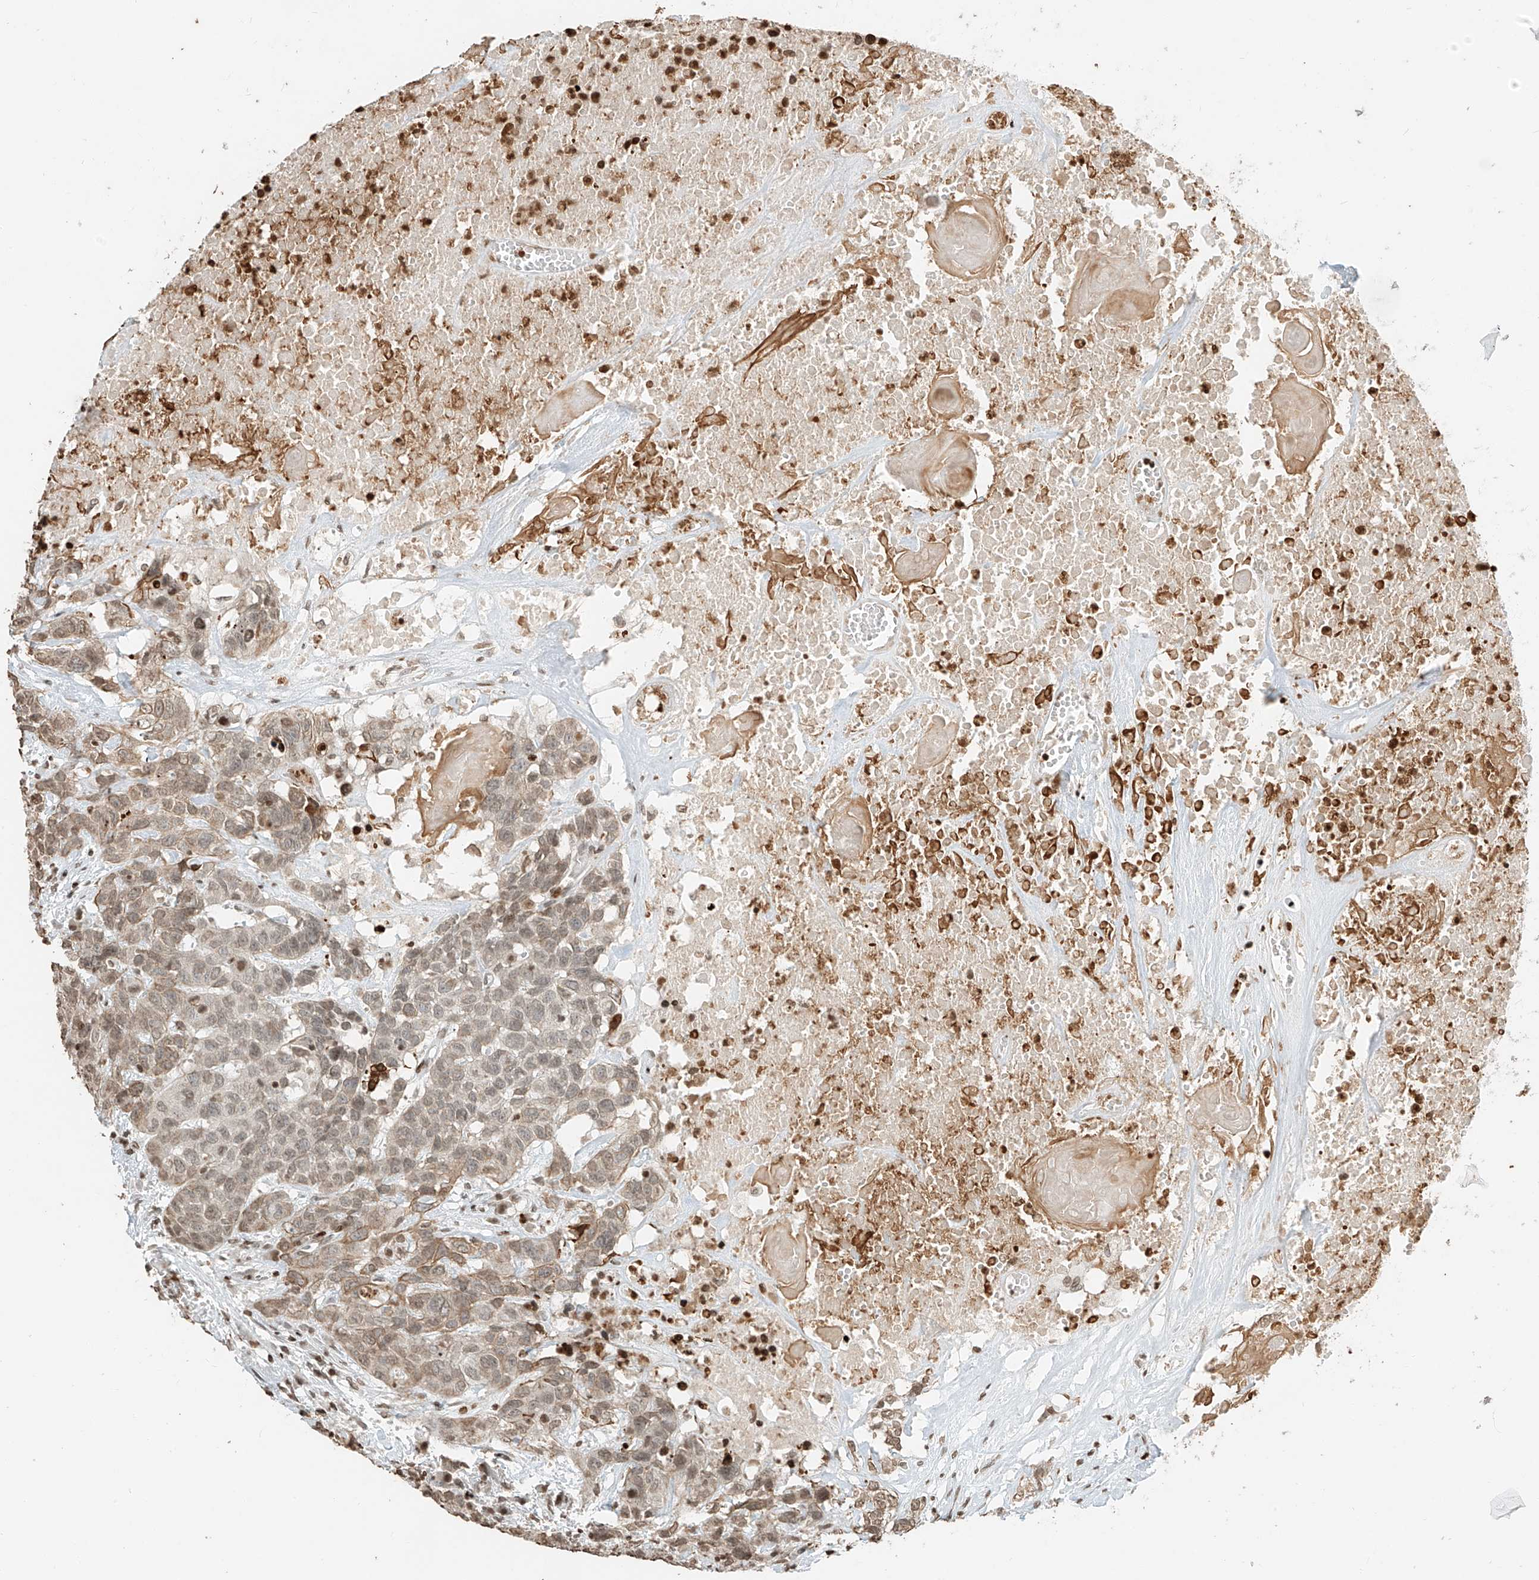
{"staining": {"intensity": "moderate", "quantity": "25%-75%", "location": "cytoplasmic/membranous,nuclear"}, "tissue": "head and neck cancer", "cell_type": "Tumor cells", "image_type": "cancer", "snomed": [{"axis": "morphology", "description": "Squamous cell carcinoma, NOS"}, {"axis": "topography", "description": "Head-Neck"}], "caption": "The micrograph reveals a brown stain indicating the presence of a protein in the cytoplasmic/membranous and nuclear of tumor cells in head and neck squamous cell carcinoma. Ihc stains the protein of interest in brown and the nuclei are stained blue.", "gene": "C17orf58", "patient": {"sex": "male", "age": 66}}